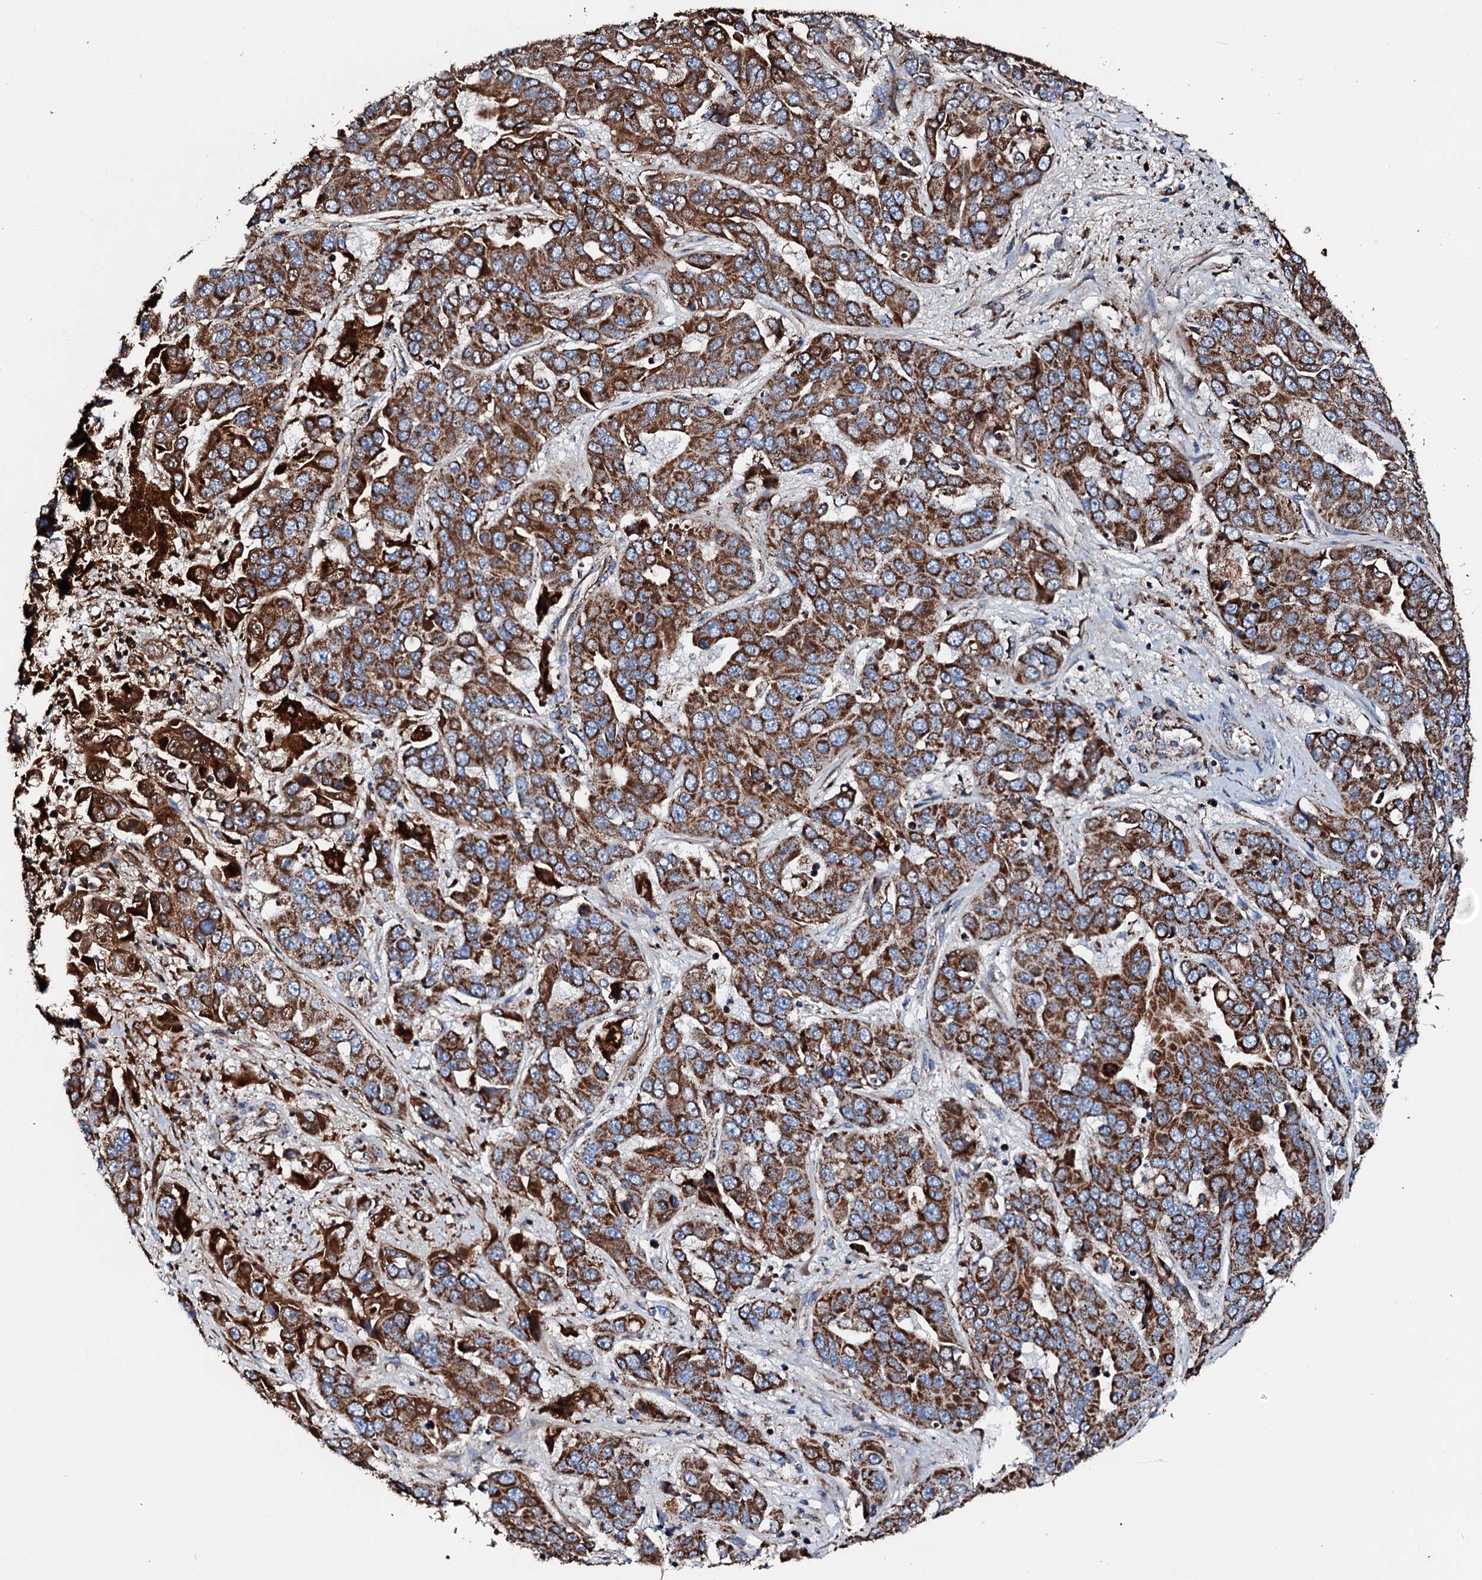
{"staining": {"intensity": "strong", "quantity": ">75%", "location": "cytoplasmic/membranous"}, "tissue": "liver cancer", "cell_type": "Tumor cells", "image_type": "cancer", "snomed": [{"axis": "morphology", "description": "Cholangiocarcinoma"}, {"axis": "topography", "description": "Liver"}], "caption": "Immunohistochemistry histopathology image of human liver cancer stained for a protein (brown), which shows high levels of strong cytoplasmic/membranous staining in approximately >75% of tumor cells.", "gene": "HADH", "patient": {"sex": "female", "age": 52}}